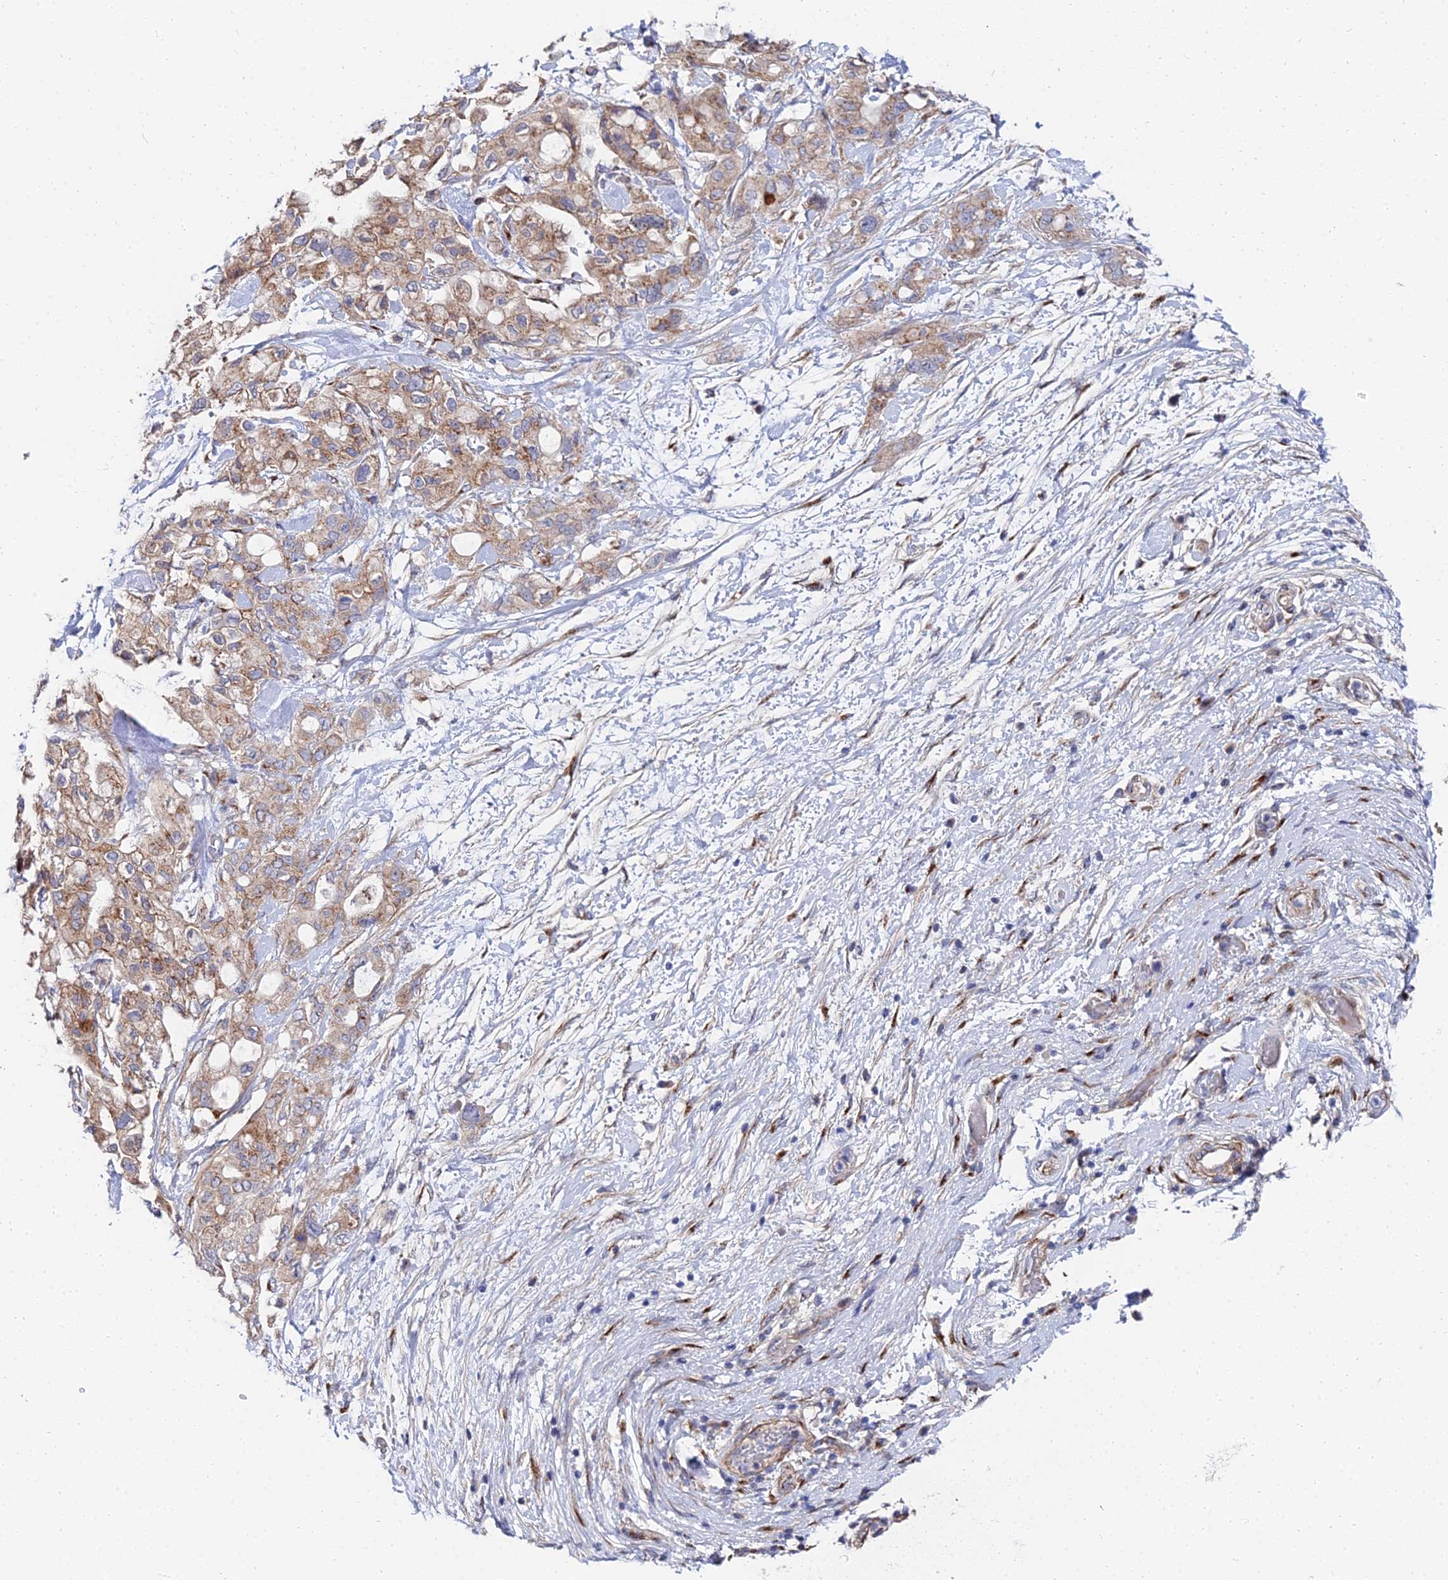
{"staining": {"intensity": "moderate", "quantity": ">75%", "location": "cytoplasmic/membranous"}, "tissue": "pancreatic cancer", "cell_type": "Tumor cells", "image_type": "cancer", "snomed": [{"axis": "morphology", "description": "Inflammation, NOS"}, {"axis": "morphology", "description": "Adenocarcinoma, NOS"}, {"axis": "topography", "description": "Pancreas"}], "caption": "Adenocarcinoma (pancreatic) stained with a protein marker exhibits moderate staining in tumor cells.", "gene": "BORCS8", "patient": {"sex": "female", "age": 56}}